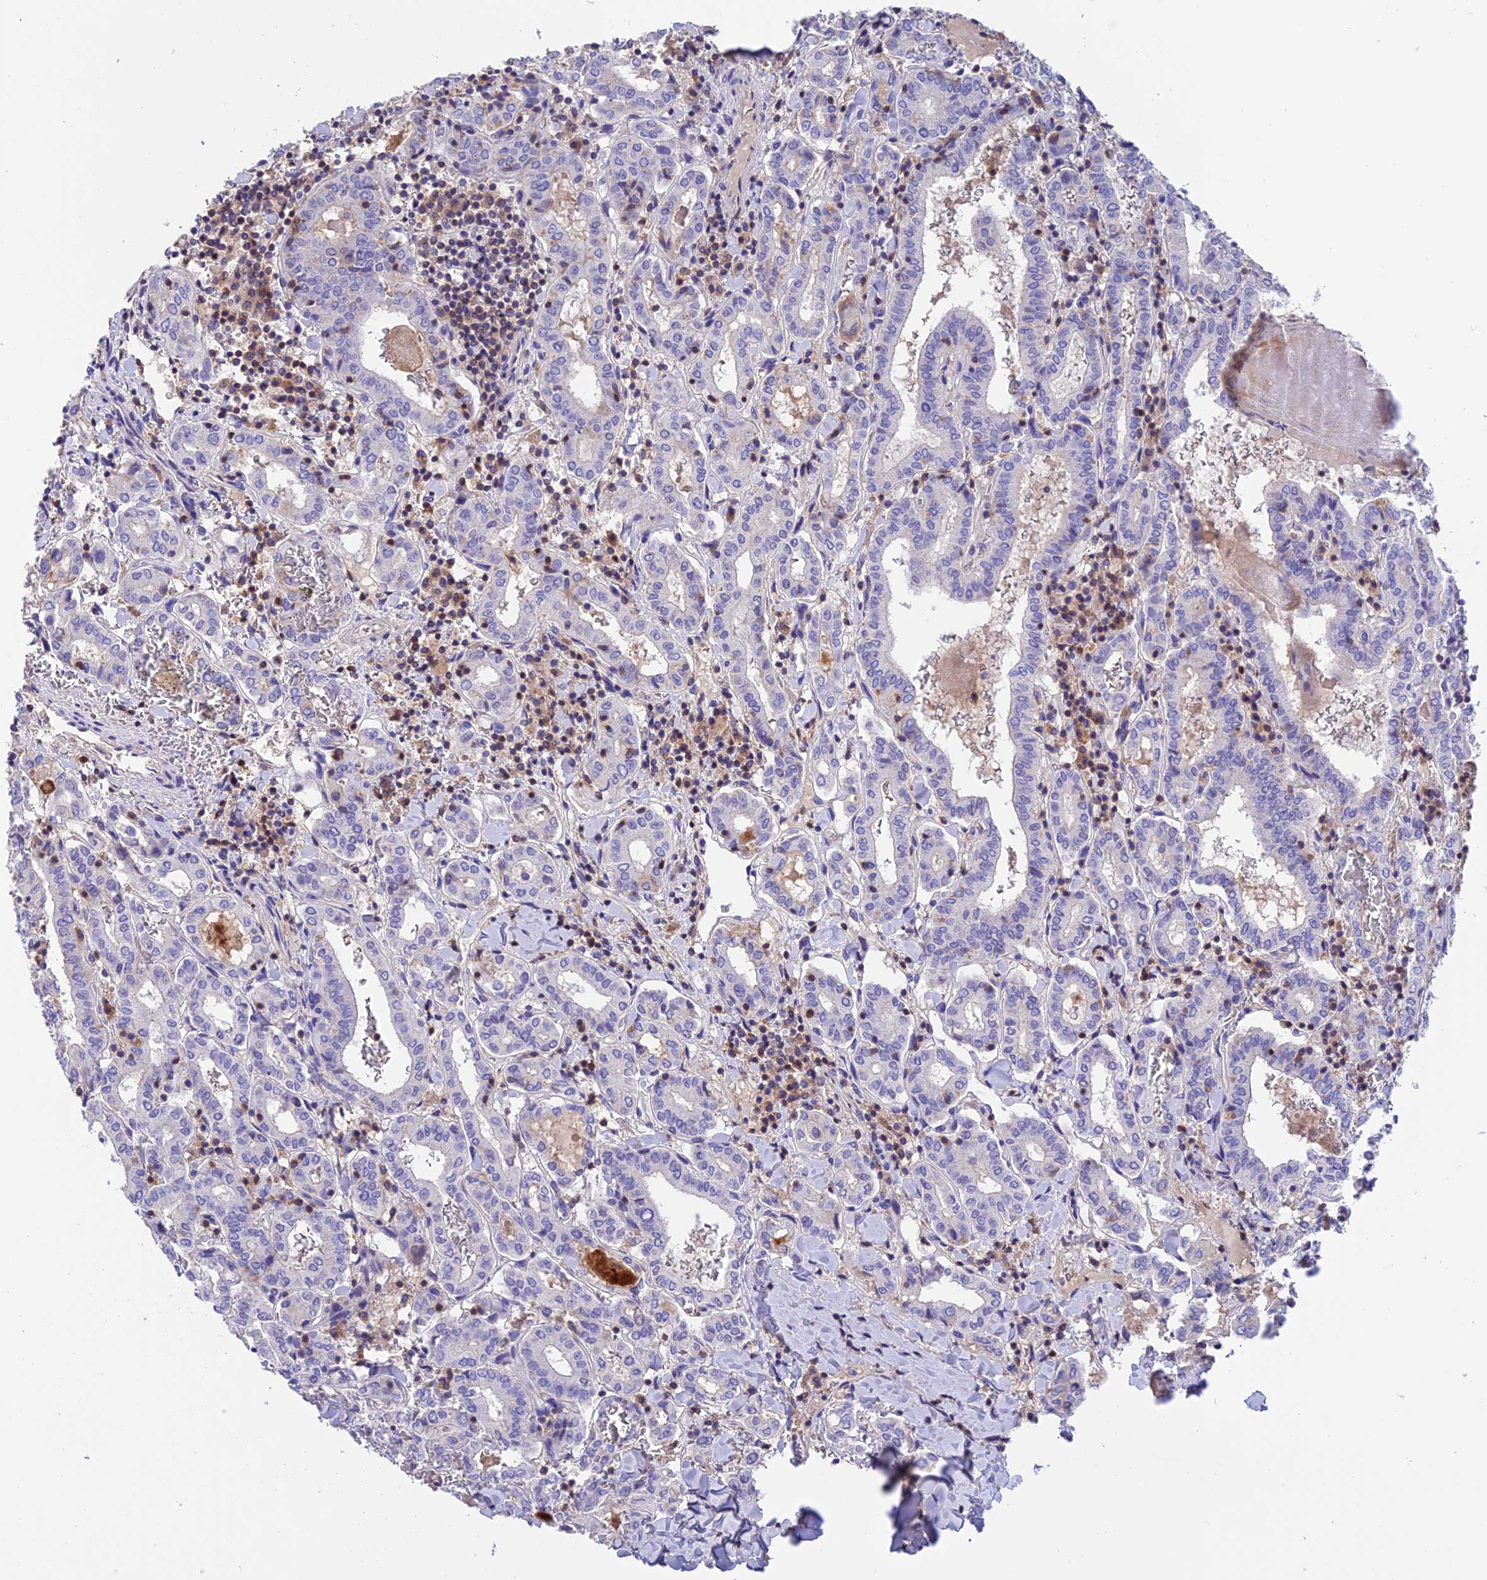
{"staining": {"intensity": "negative", "quantity": "none", "location": "none"}, "tissue": "thyroid cancer", "cell_type": "Tumor cells", "image_type": "cancer", "snomed": [{"axis": "morphology", "description": "Papillary adenocarcinoma, NOS"}, {"axis": "topography", "description": "Thyroid gland"}], "caption": "Human papillary adenocarcinoma (thyroid) stained for a protein using IHC displays no staining in tumor cells.", "gene": "LPXN", "patient": {"sex": "female", "age": 72}}